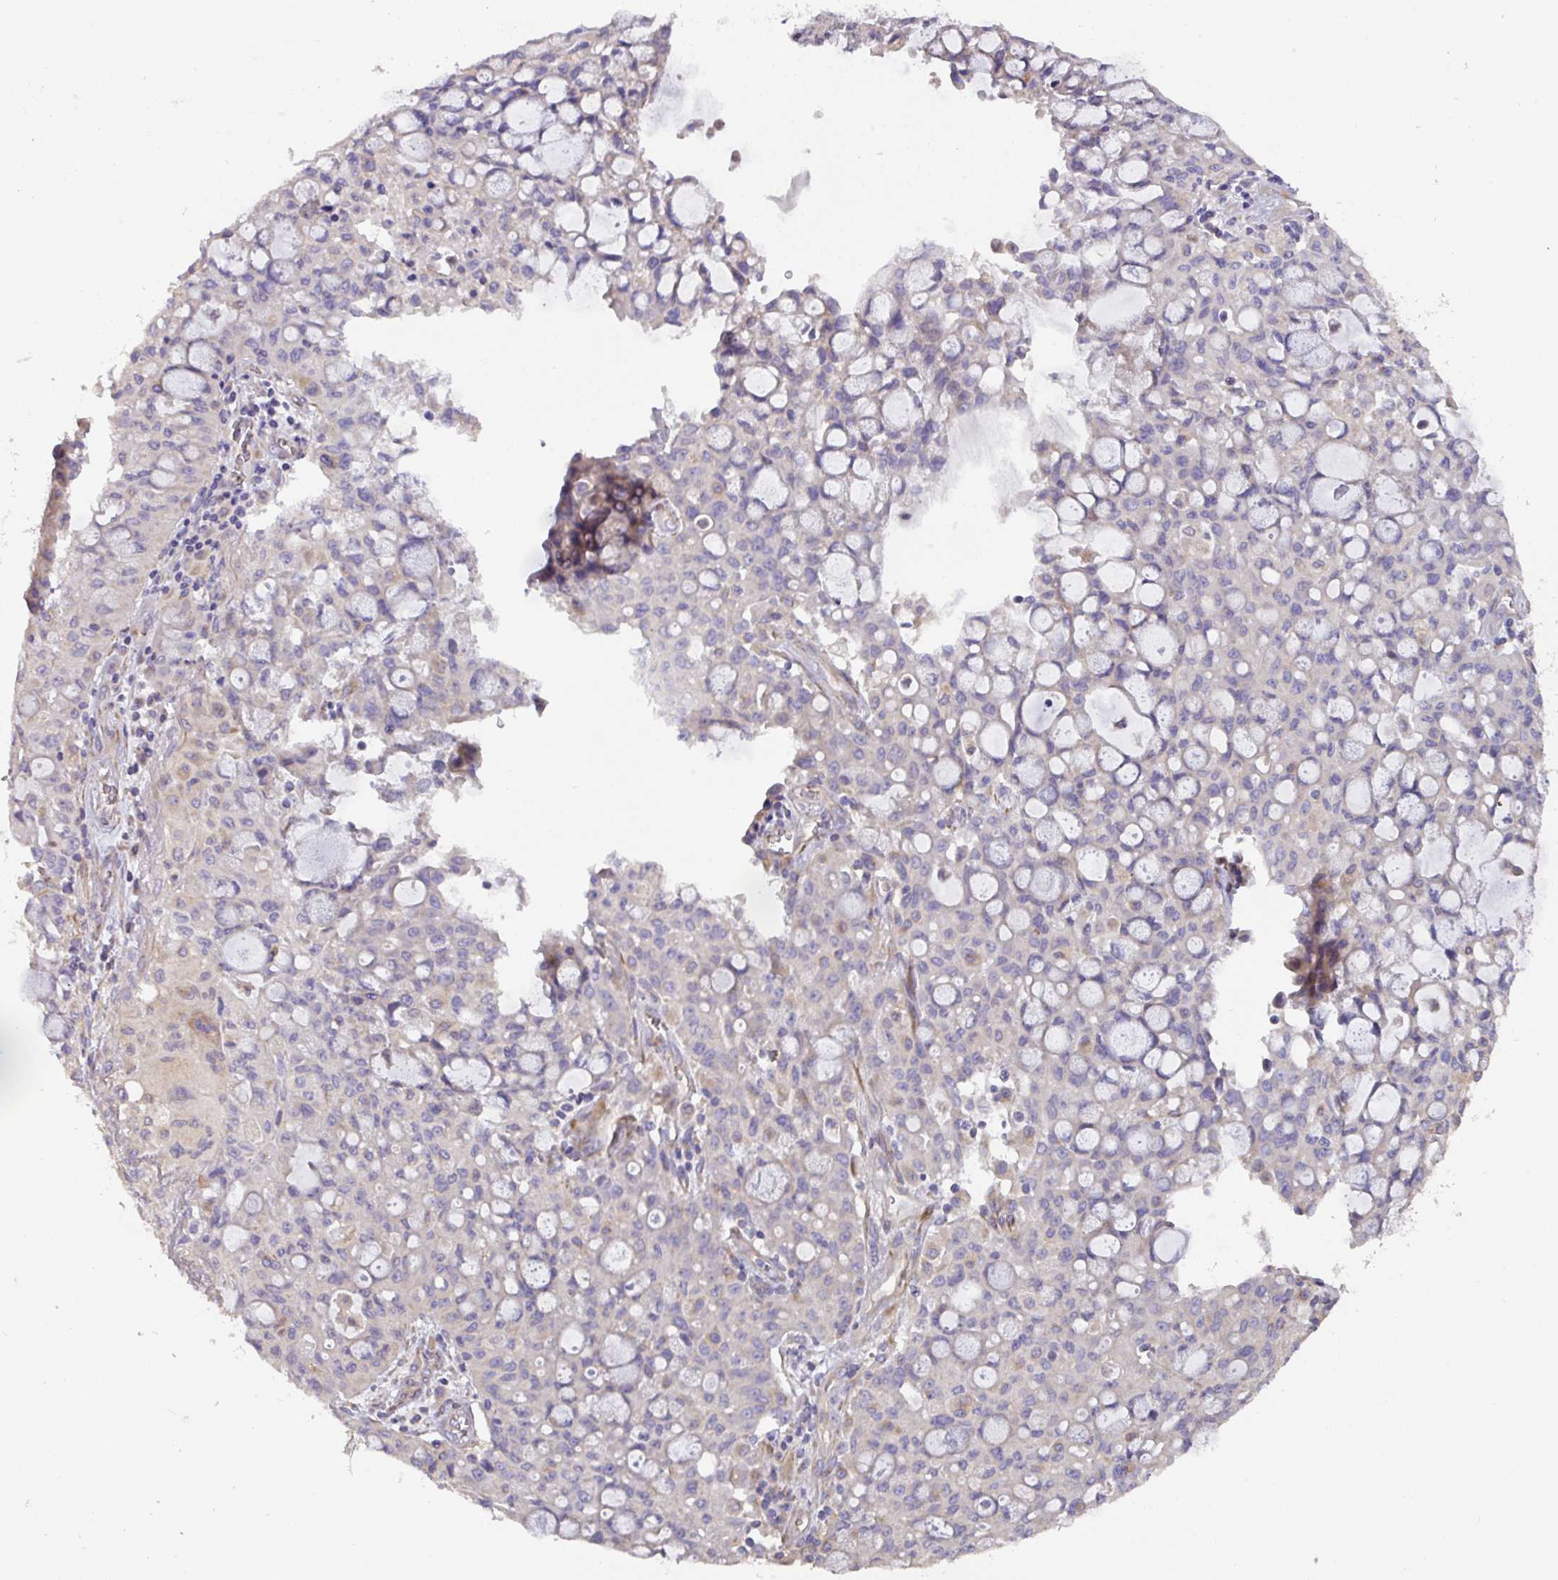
{"staining": {"intensity": "negative", "quantity": "none", "location": "none"}, "tissue": "lung cancer", "cell_type": "Tumor cells", "image_type": "cancer", "snomed": [{"axis": "morphology", "description": "Adenocarcinoma, NOS"}, {"axis": "topography", "description": "Lung"}], "caption": "Histopathology image shows no protein expression in tumor cells of lung cancer (adenocarcinoma) tissue.", "gene": "MRRF", "patient": {"sex": "female", "age": 44}}